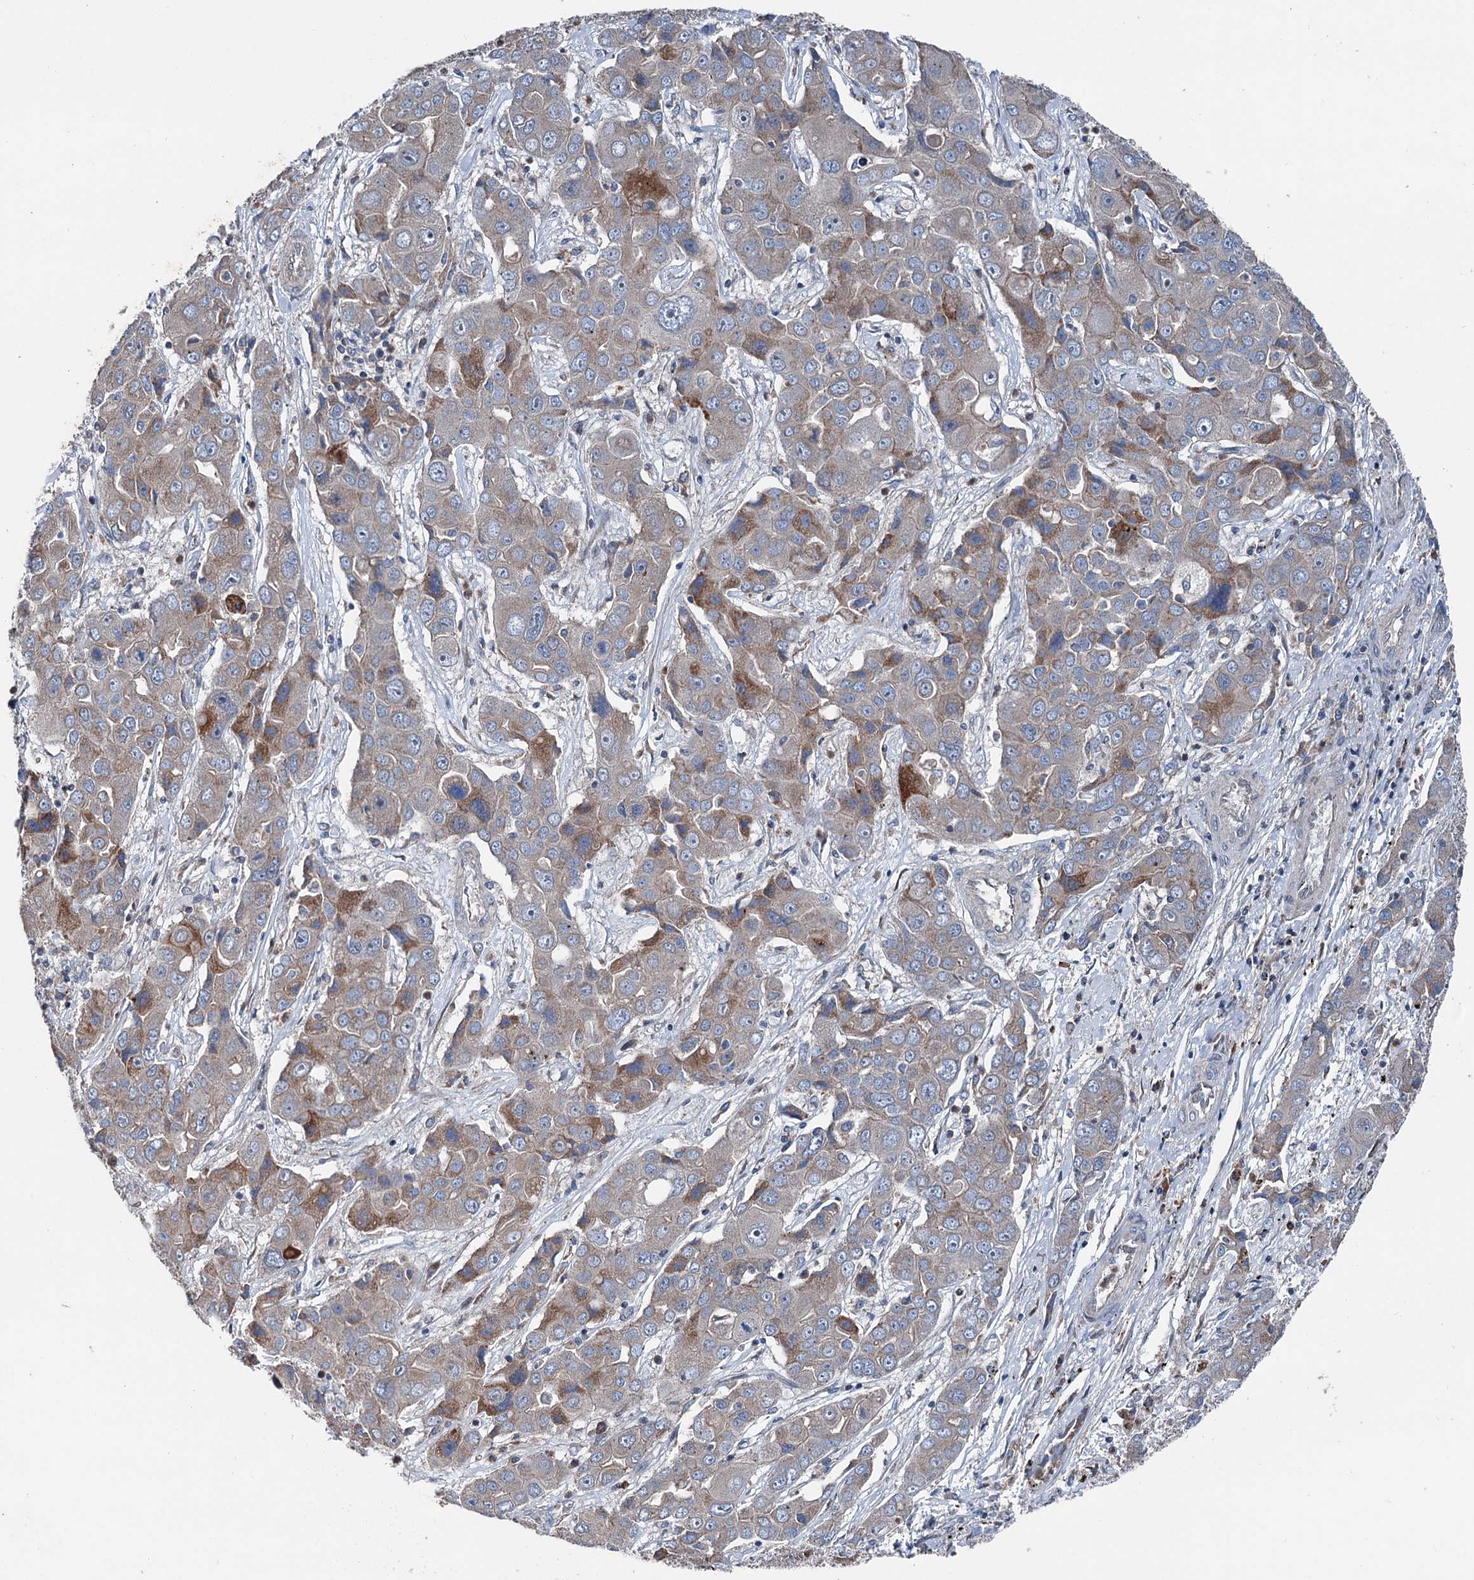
{"staining": {"intensity": "moderate", "quantity": "25%-75%", "location": "cytoplasmic/membranous"}, "tissue": "liver cancer", "cell_type": "Tumor cells", "image_type": "cancer", "snomed": [{"axis": "morphology", "description": "Cholangiocarcinoma"}, {"axis": "topography", "description": "Liver"}], "caption": "Liver cholangiocarcinoma stained with immunohistochemistry exhibits moderate cytoplasmic/membranous positivity in approximately 25%-75% of tumor cells. The protein of interest is shown in brown color, while the nuclei are stained blue.", "gene": "RUFY1", "patient": {"sex": "male", "age": 67}}